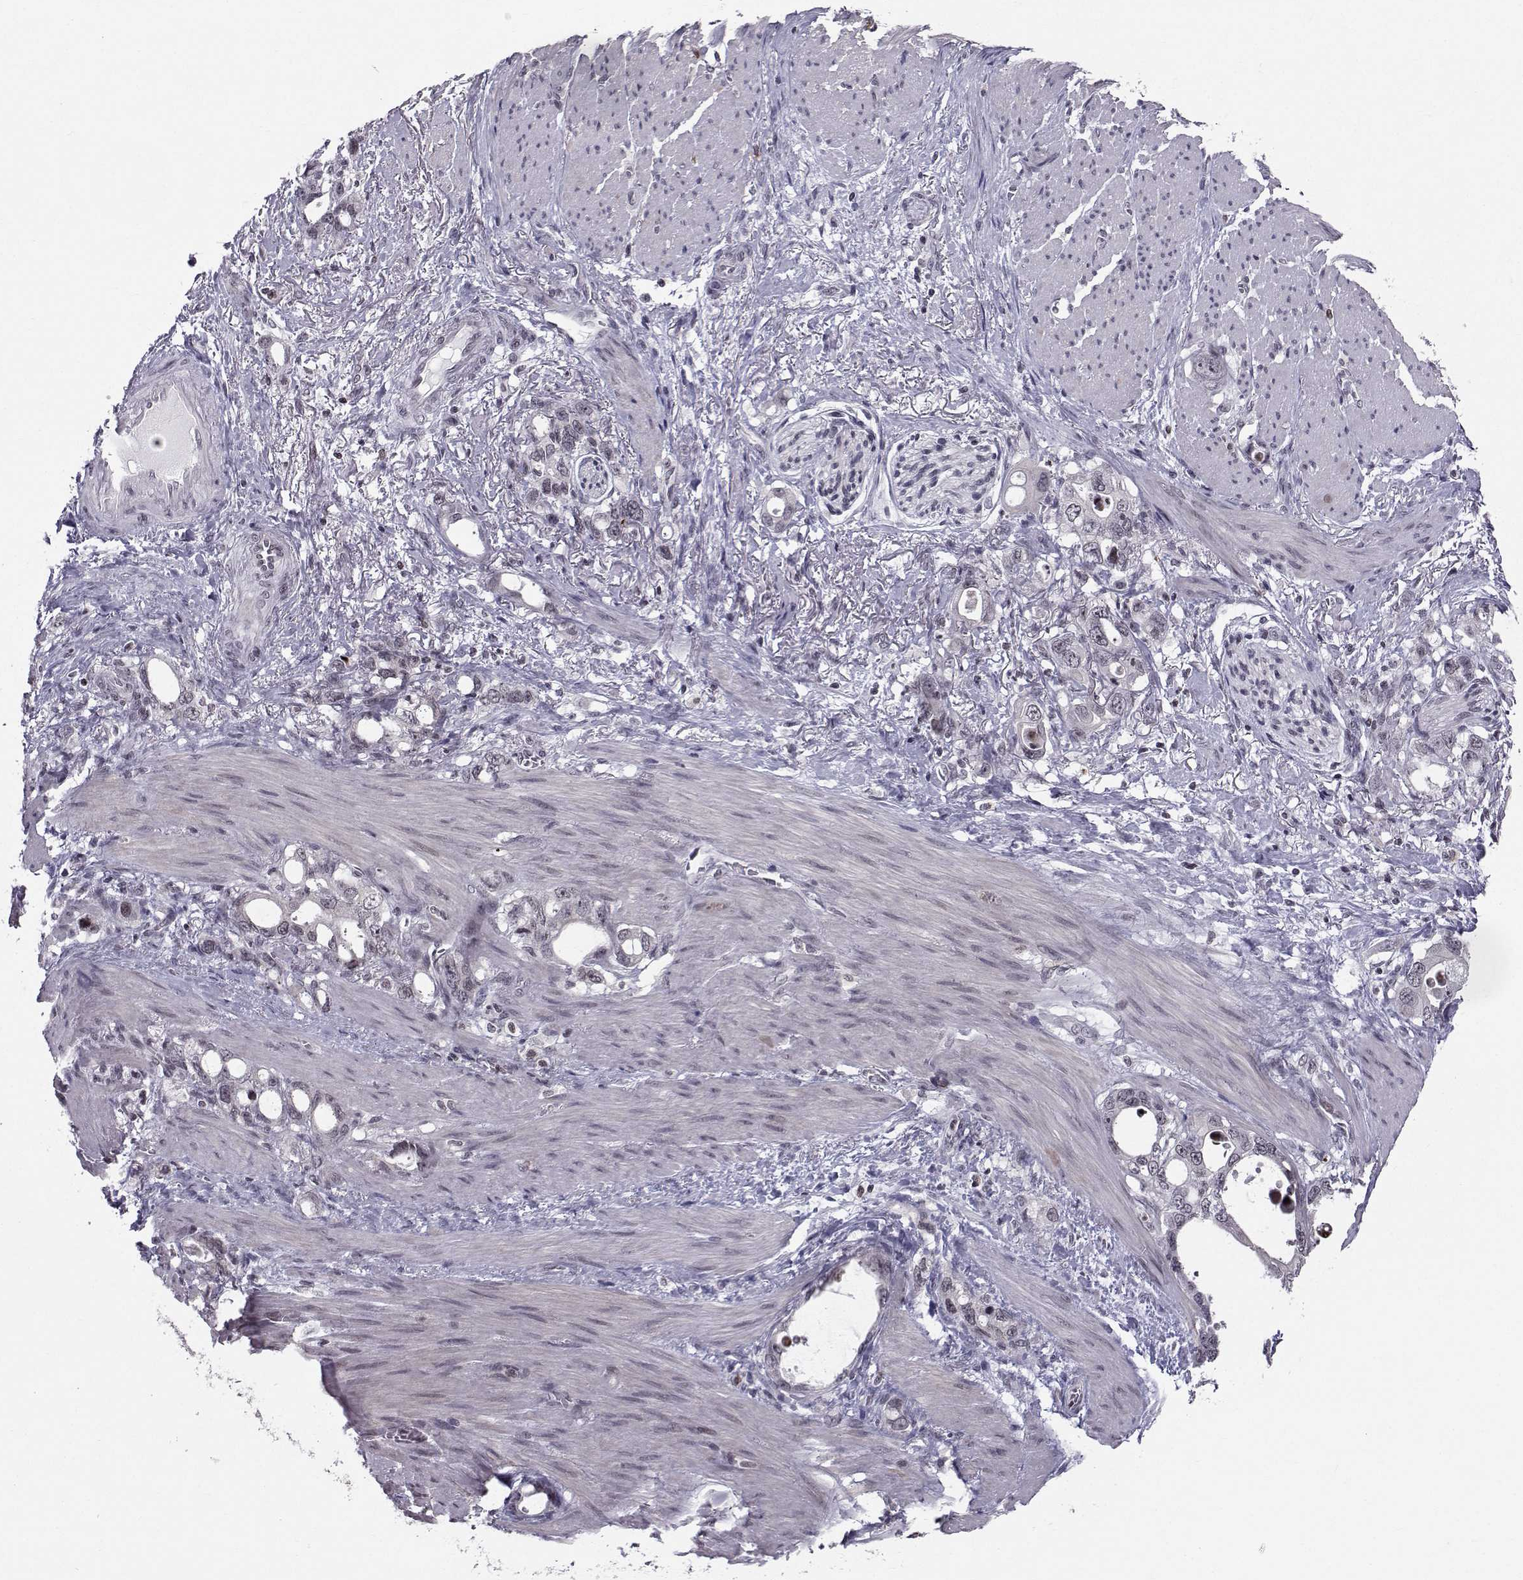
{"staining": {"intensity": "negative", "quantity": "none", "location": "none"}, "tissue": "stomach cancer", "cell_type": "Tumor cells", "image_type": "cancer", "snomed": [{"axis": "morphology", "description": "Adenocarcinoma, NOS"}, {"axis": "topography", "description": "Stomach, upper"}], "caption": "This is an immunohistochemistry histopathology image of stomach adenocarcinoma. There is no positivity in tumor cells.", "gene": "MARCHF4", "patient": {"sex": "male", "age": 74}}